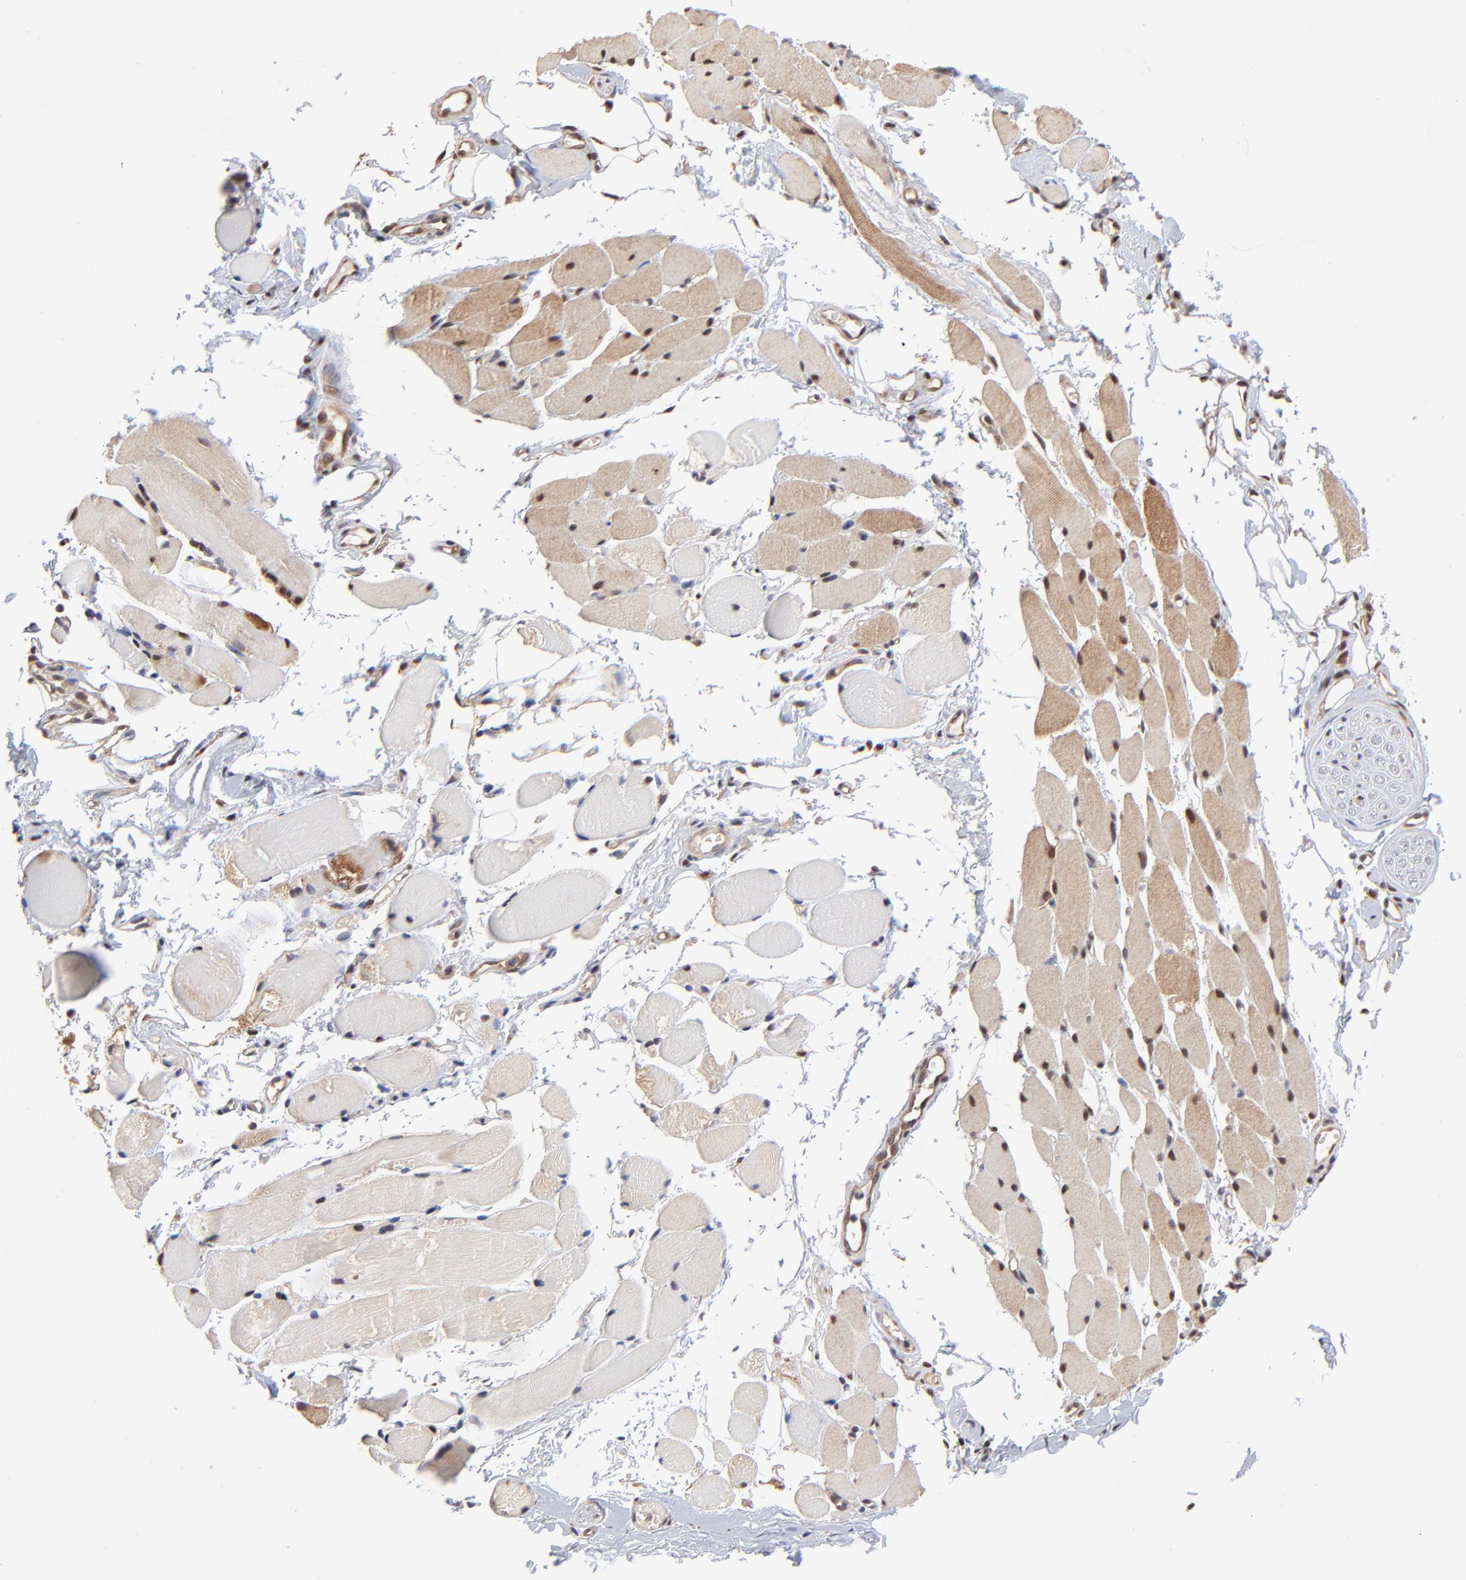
{"staining": {"intensity": "moderate", "quantity": ">75%", "location": "nuclear"}, "tissue": "adipose tissue", "cell_type": "Adipocytes", "image_type": "normal", "snomed": [{"axis": "morphology", "description": "Normal tissue, NOS"}, {"axis": "morphology", "description": "Squamous cell carcinoma, NOS"}, {"axis": "topography", "description": "Skeletal muscle"}, {"axis": "topography", "description": "Soft tissue"}, {"axis": "topography", "description": "Oral tissue"}], "caption": "A brown stain labels moderate nuclear positivity of a protein in adipocytes of benign human adipose tissue. (brown staining indicates protein expression, while blue staining denotes nuclei).", "gene": "PSMC4", "patient": {"sex": "male", "age": 54}}